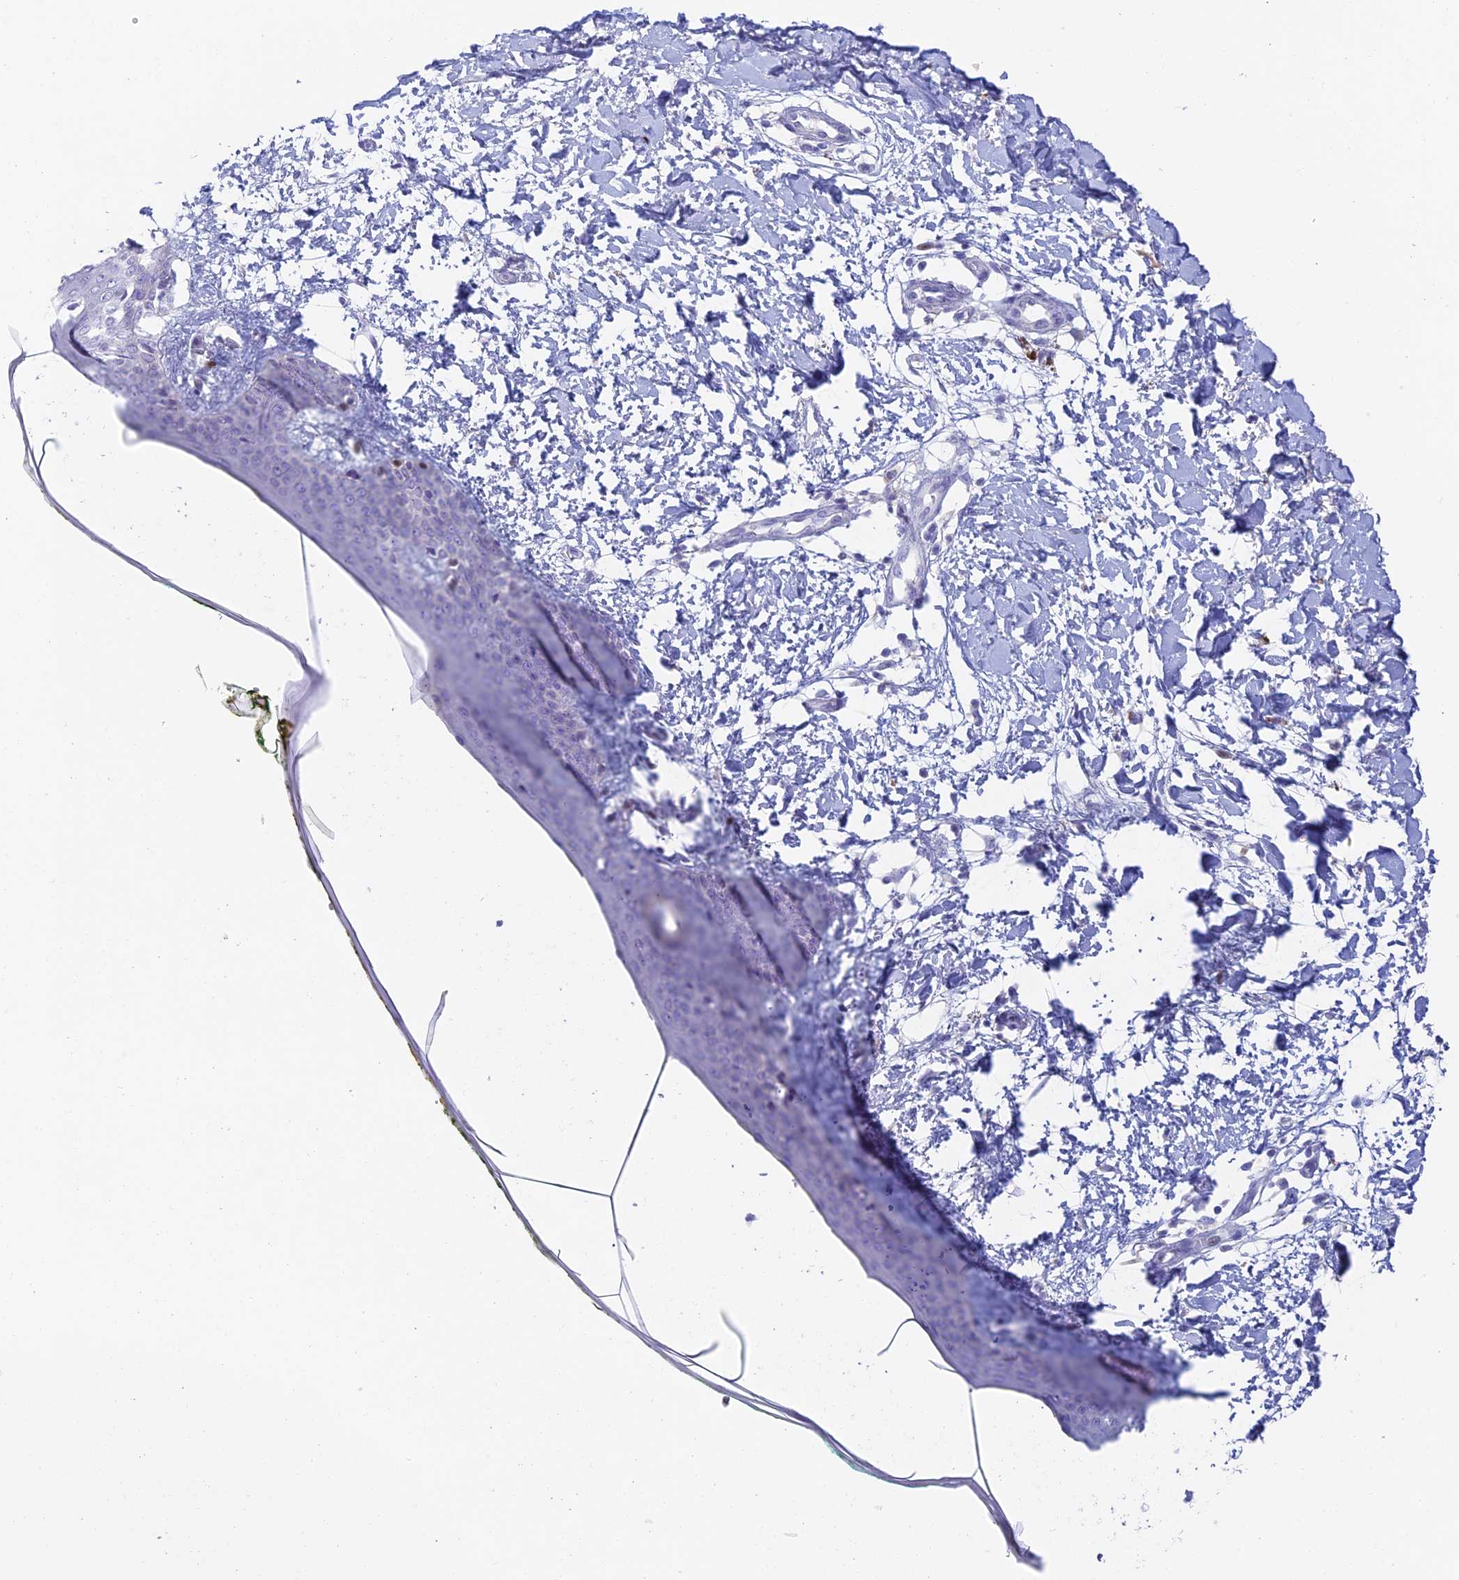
{"staining": {"intensity": "negative", "quantity": "none", "location": "none"}, "tissue": "skin", "cell_type": "Fibroblasts", "image_type": "normal", "snomed": [{"axis": "morphology", "description": "Normal tissue, NOS"}, {"axis": "topography", "description": "Skin"}], "caption": "The histopathology image displays no staining of fibroblasts in unremarkable skin.", "gene": "REXO5", "patient": {"sex": "female", "age": 34}}